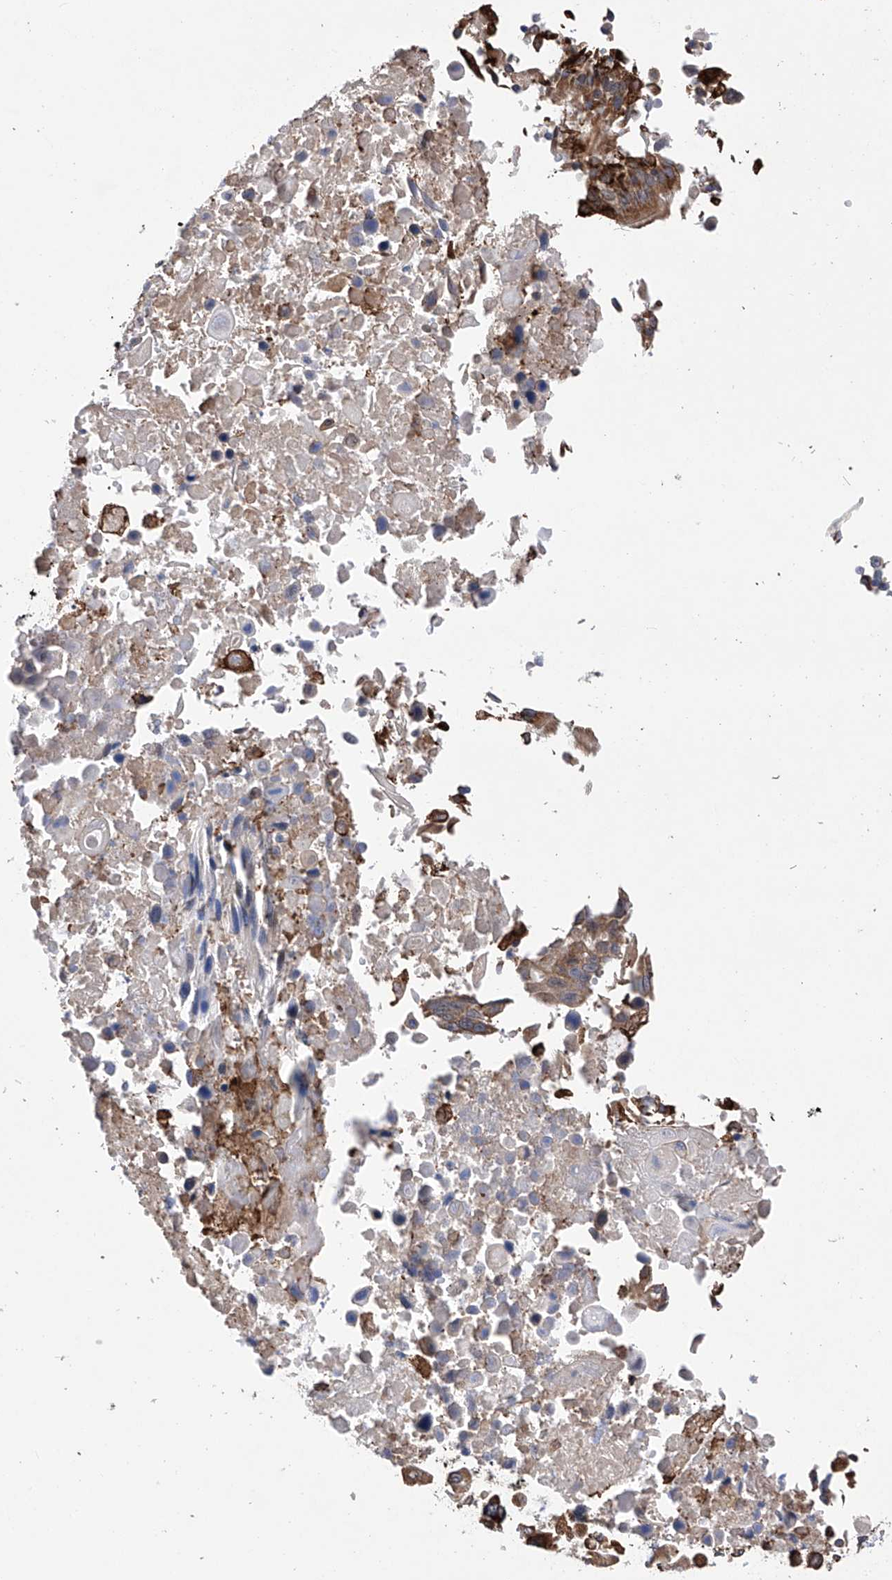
{"staining": {"intensity": "moderate", "quantity": "25%-75%", "location": "cytoplasmic/membranous"}, "tissue": "lung cancer", "cell_type": "Tumor cells", "image_type": "cancer", "snomed": [{"axis": "morphology", "description": "Squamous cell carcinoma, NOS"}, {"axis": "topography", "description": "Lung"}], "caption": "IHC (DAB) staining of lung squamous cell carcinoma demonstrates moderate cytoplasmic/membranous protein positivity in about 25%-75% of tumor cells.", "gene": "DNAH8", "patient": {"sex": "male", "age": 66}}